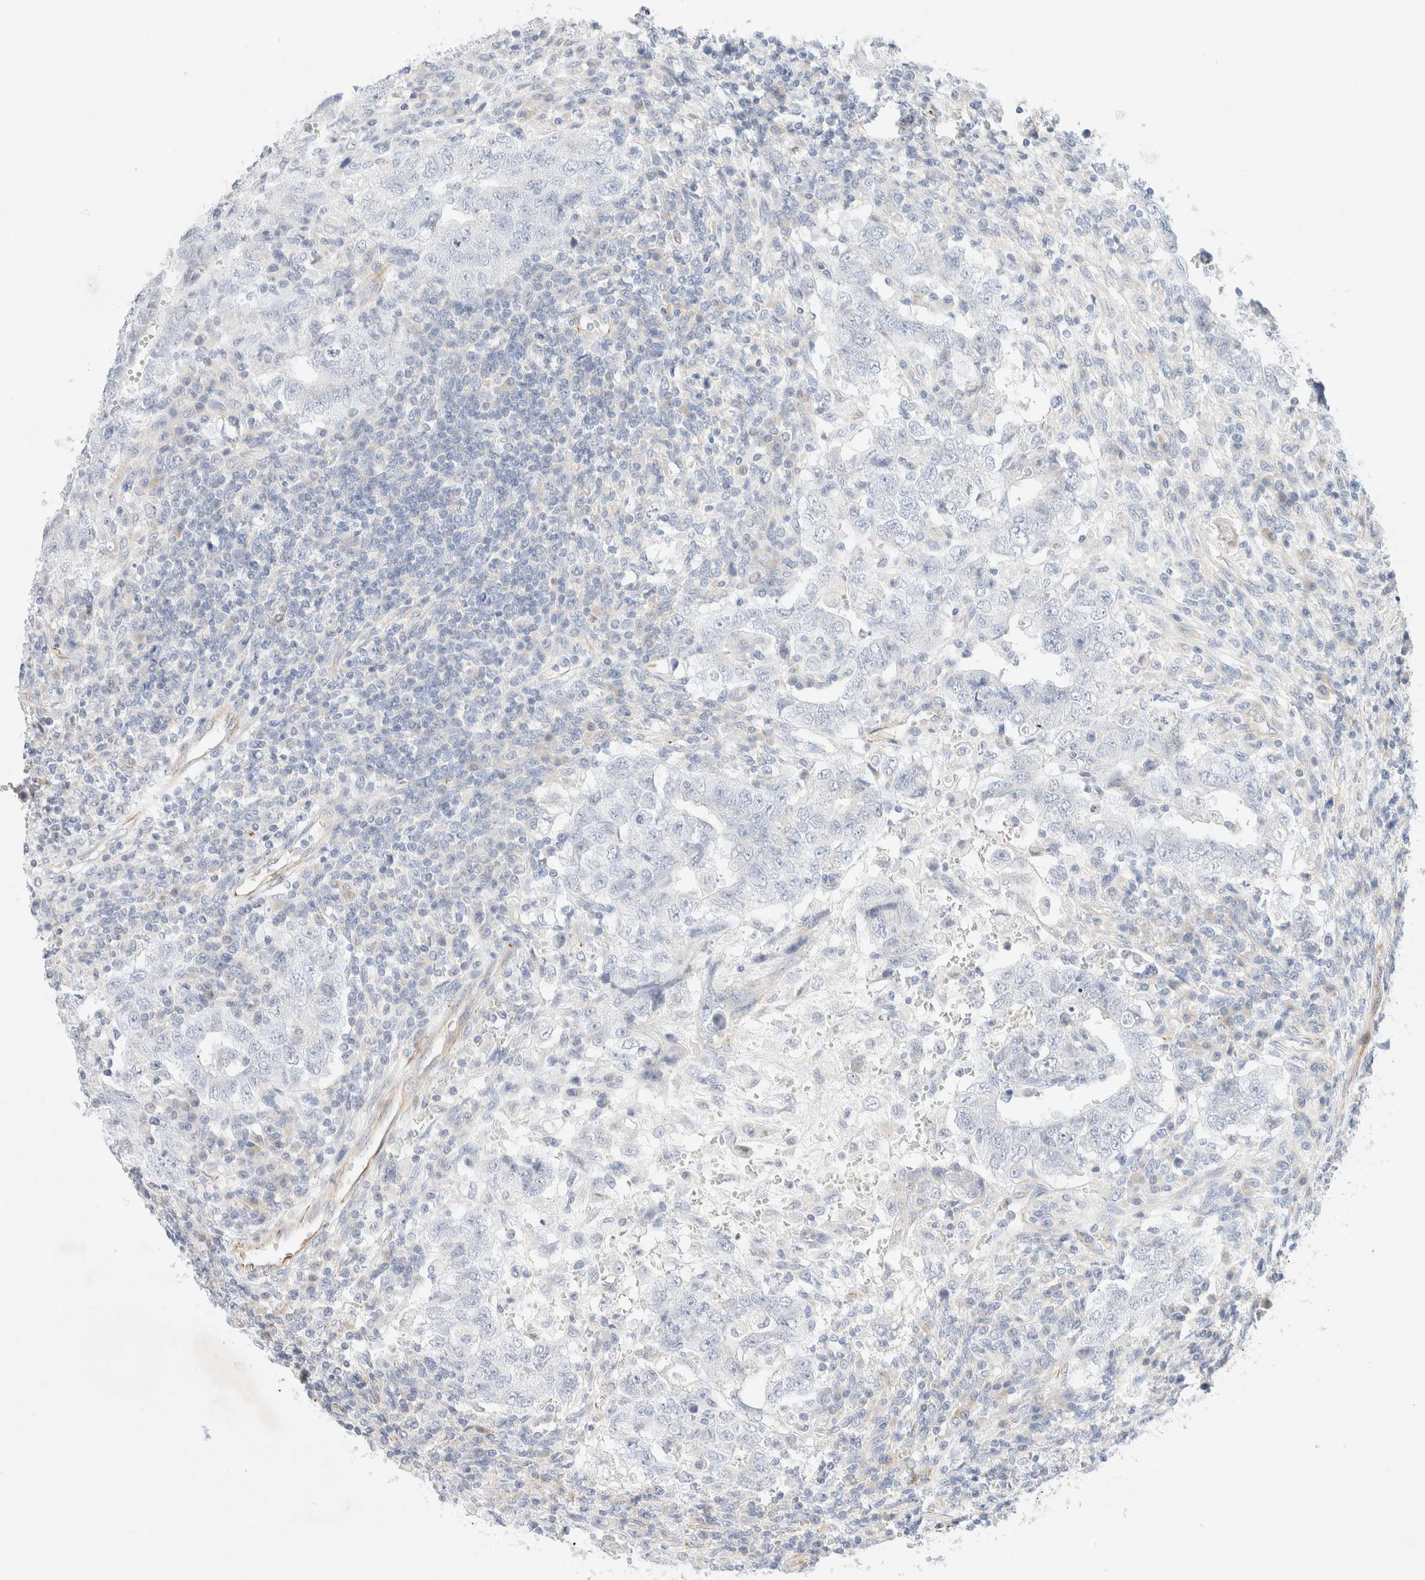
{"staining": {"intensity": "negative", "quantity": "none", "location": "none"}, "tissue": "testis cancer", "cell_type": "Tumor cells", "image_type": "cancer", "snomed": [{"axis": "morphology", "description": "Carcinoma, Embryonal, NOS"}, {"axis": "topography", "description": "Testis"}], "caption": "Immunohistochemical staining of testis cancer demonstrates no significant staining in tumor cells.", "gene": "SLC25A48", "patient": {"sex": "male", "age": 26}}